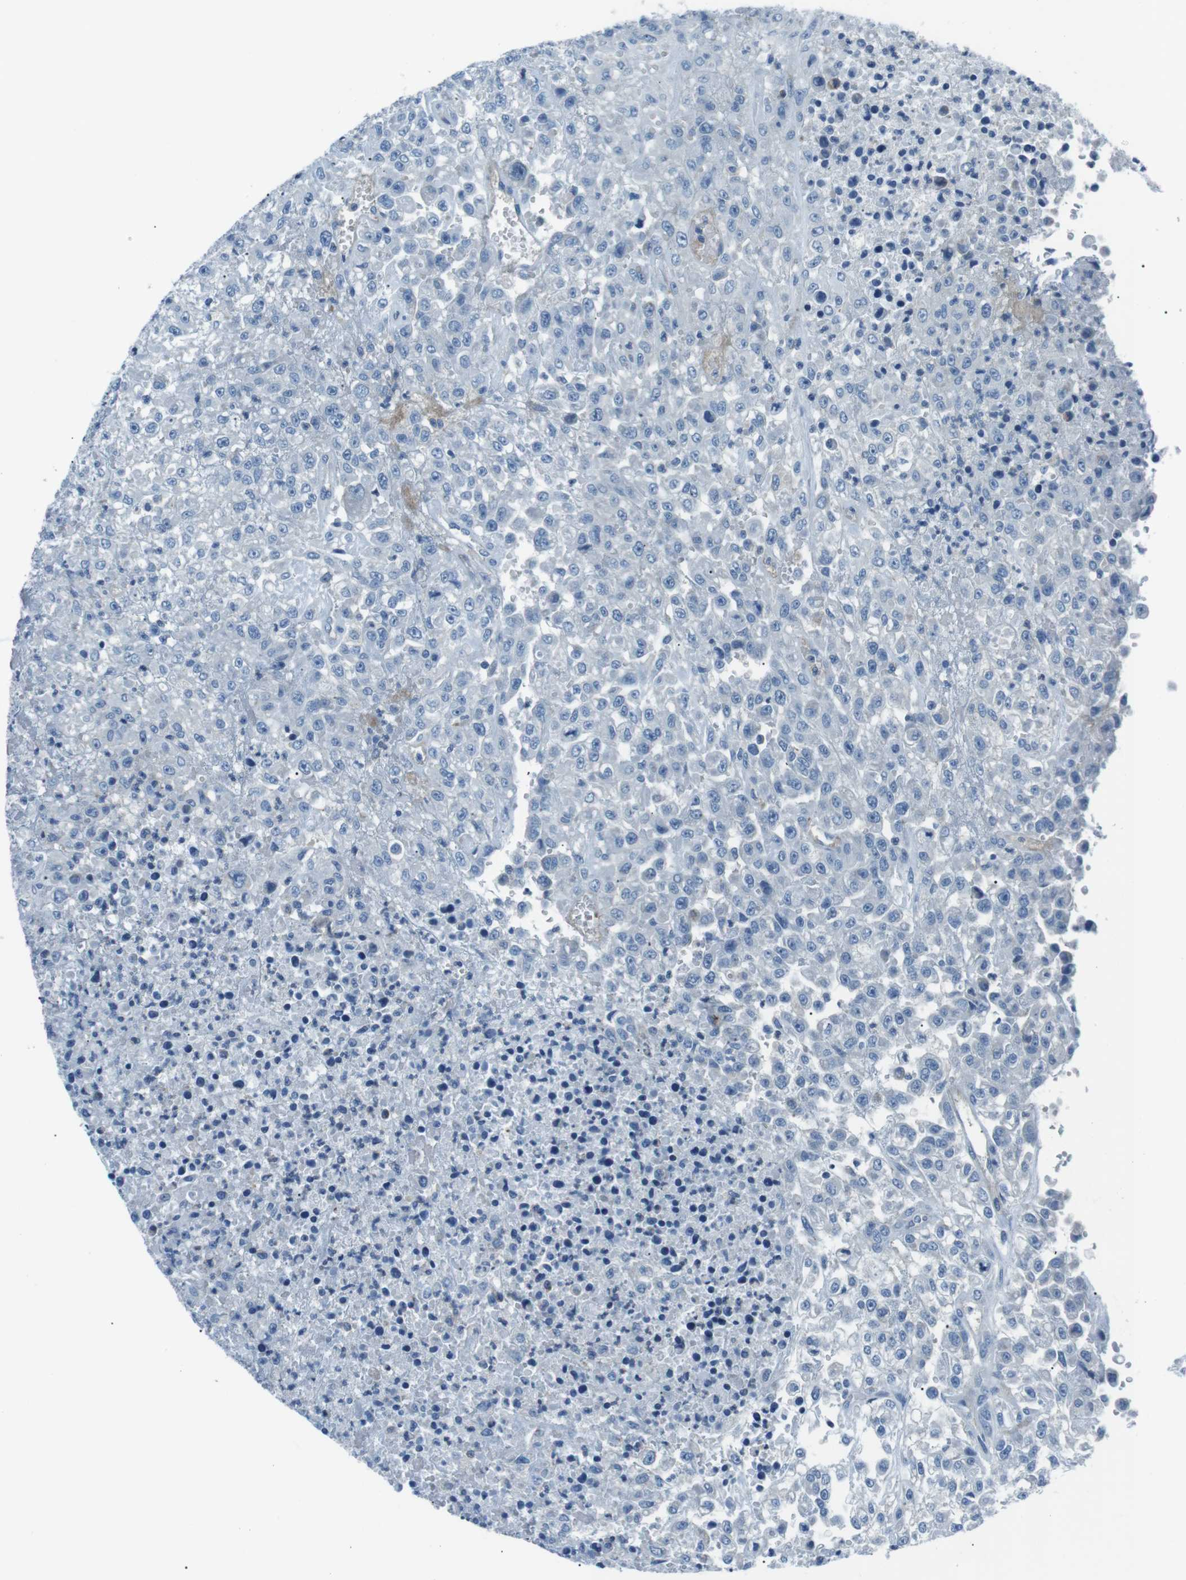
{"staining": {"intensity": "negative", "quantity": "none", "location": "none"}, "tissue": "urothelial cancer", "cell_type": "Tumor cells", "image_type": "cancer", "snomed": [{"axis": "morphology", "description": "Urothelial carcinoma, High grade"}, {"axis": "topography", "description": "Urinary bladder"}], "caption": "Immunohistochemistry (IHC) photomicrograph of neoplastic tissue: urothelial carcinoma (high-grade) stained with DAB exhibits no significant protein expression in tumor cells.", "gene": "CSF2RA", "patient": {"sex": "male", "age": 46}}